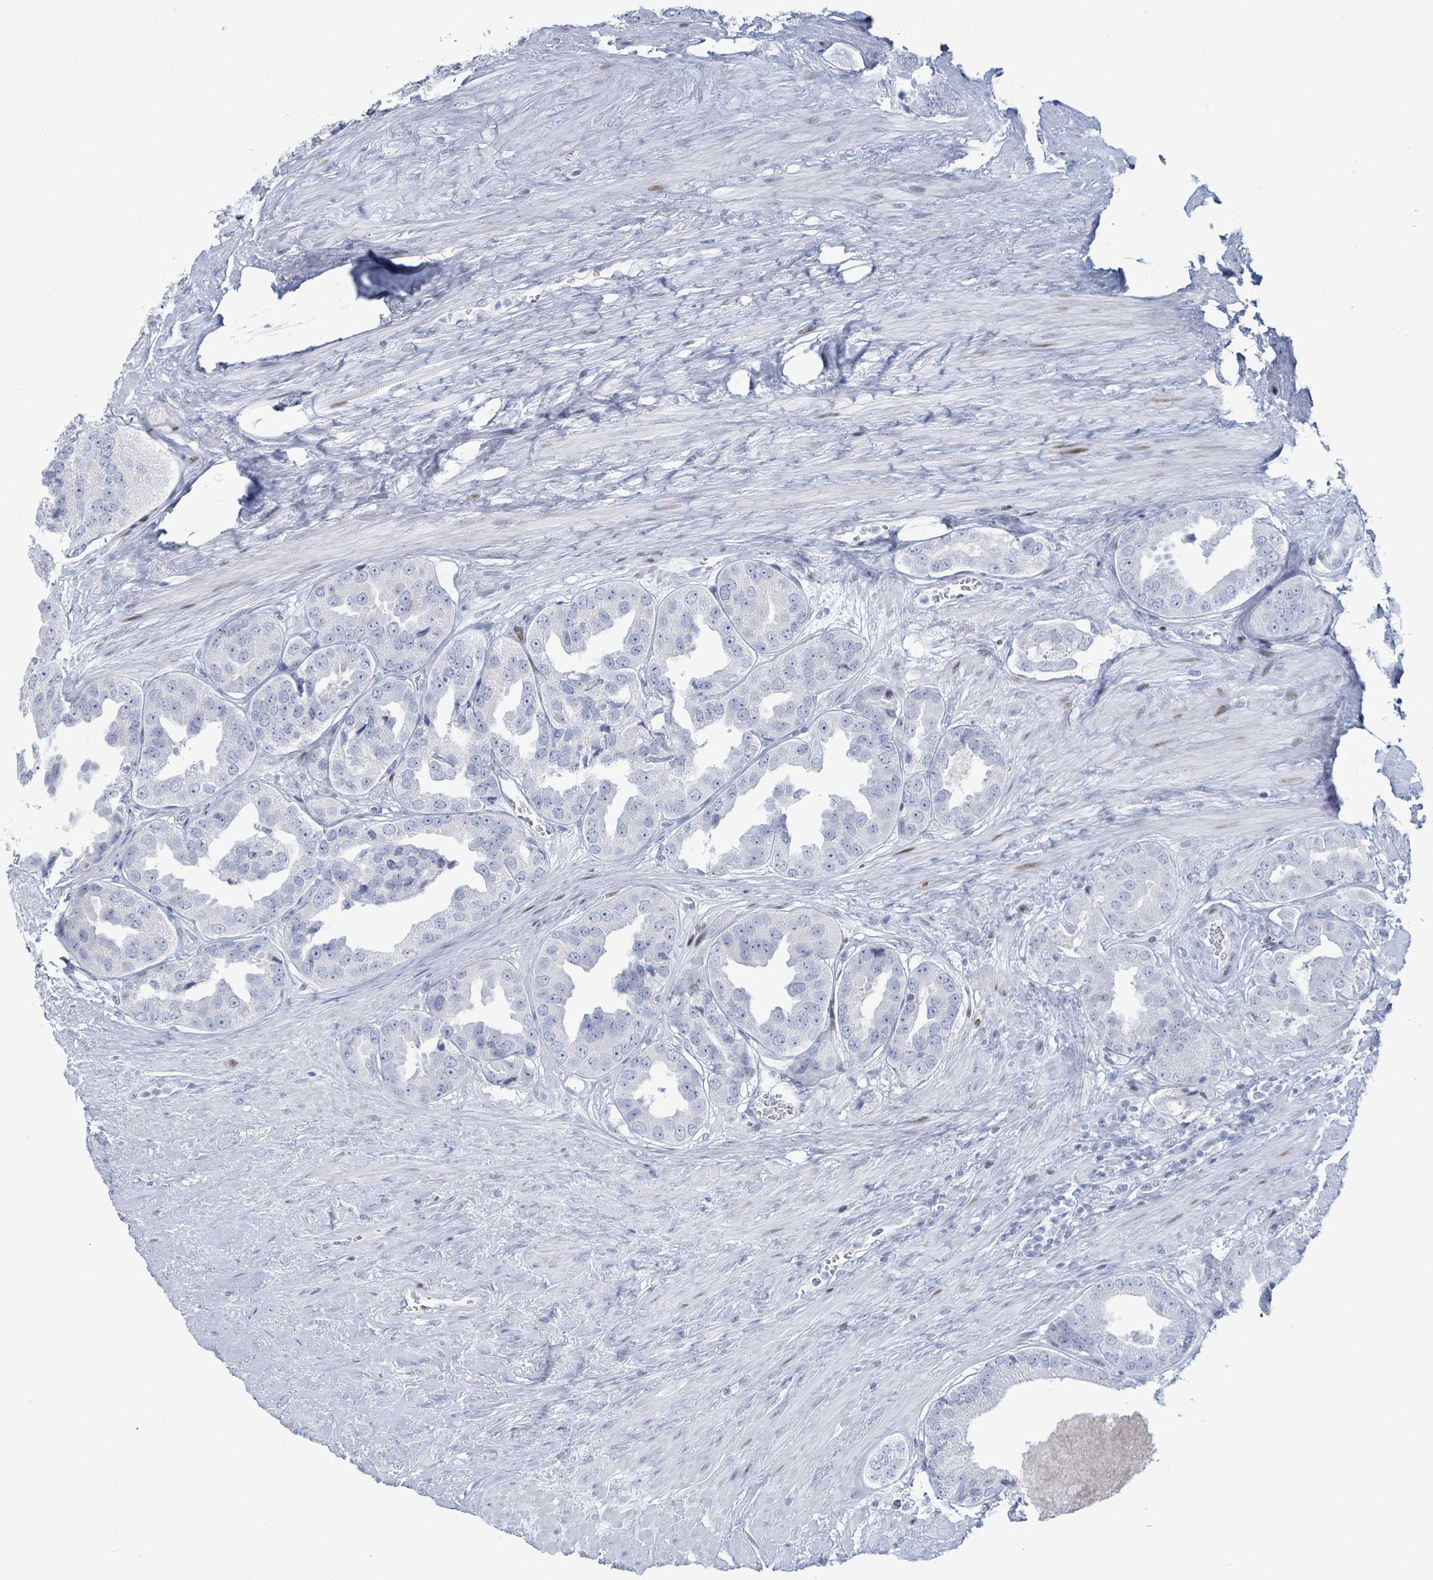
{"staining": {"intensity": "negative", "quantity": "none", "location": "none"}, "tissue": "prostate cancer", "cell_type": "Tumor cells", "image_type": "cancer", "snomed": [{"axis": "morphology", "description": "Adenocarcinoma, High grade"}, {"axis": "topography", "description": "Prostate"}], "caption": "This is an immunohistochemistry (IHC) image of human prostate high-grade adenocarcinoma. There is no expression in tumor cells.", "gene": "MALL", "patient": {"sex": "male", "age": 63}}